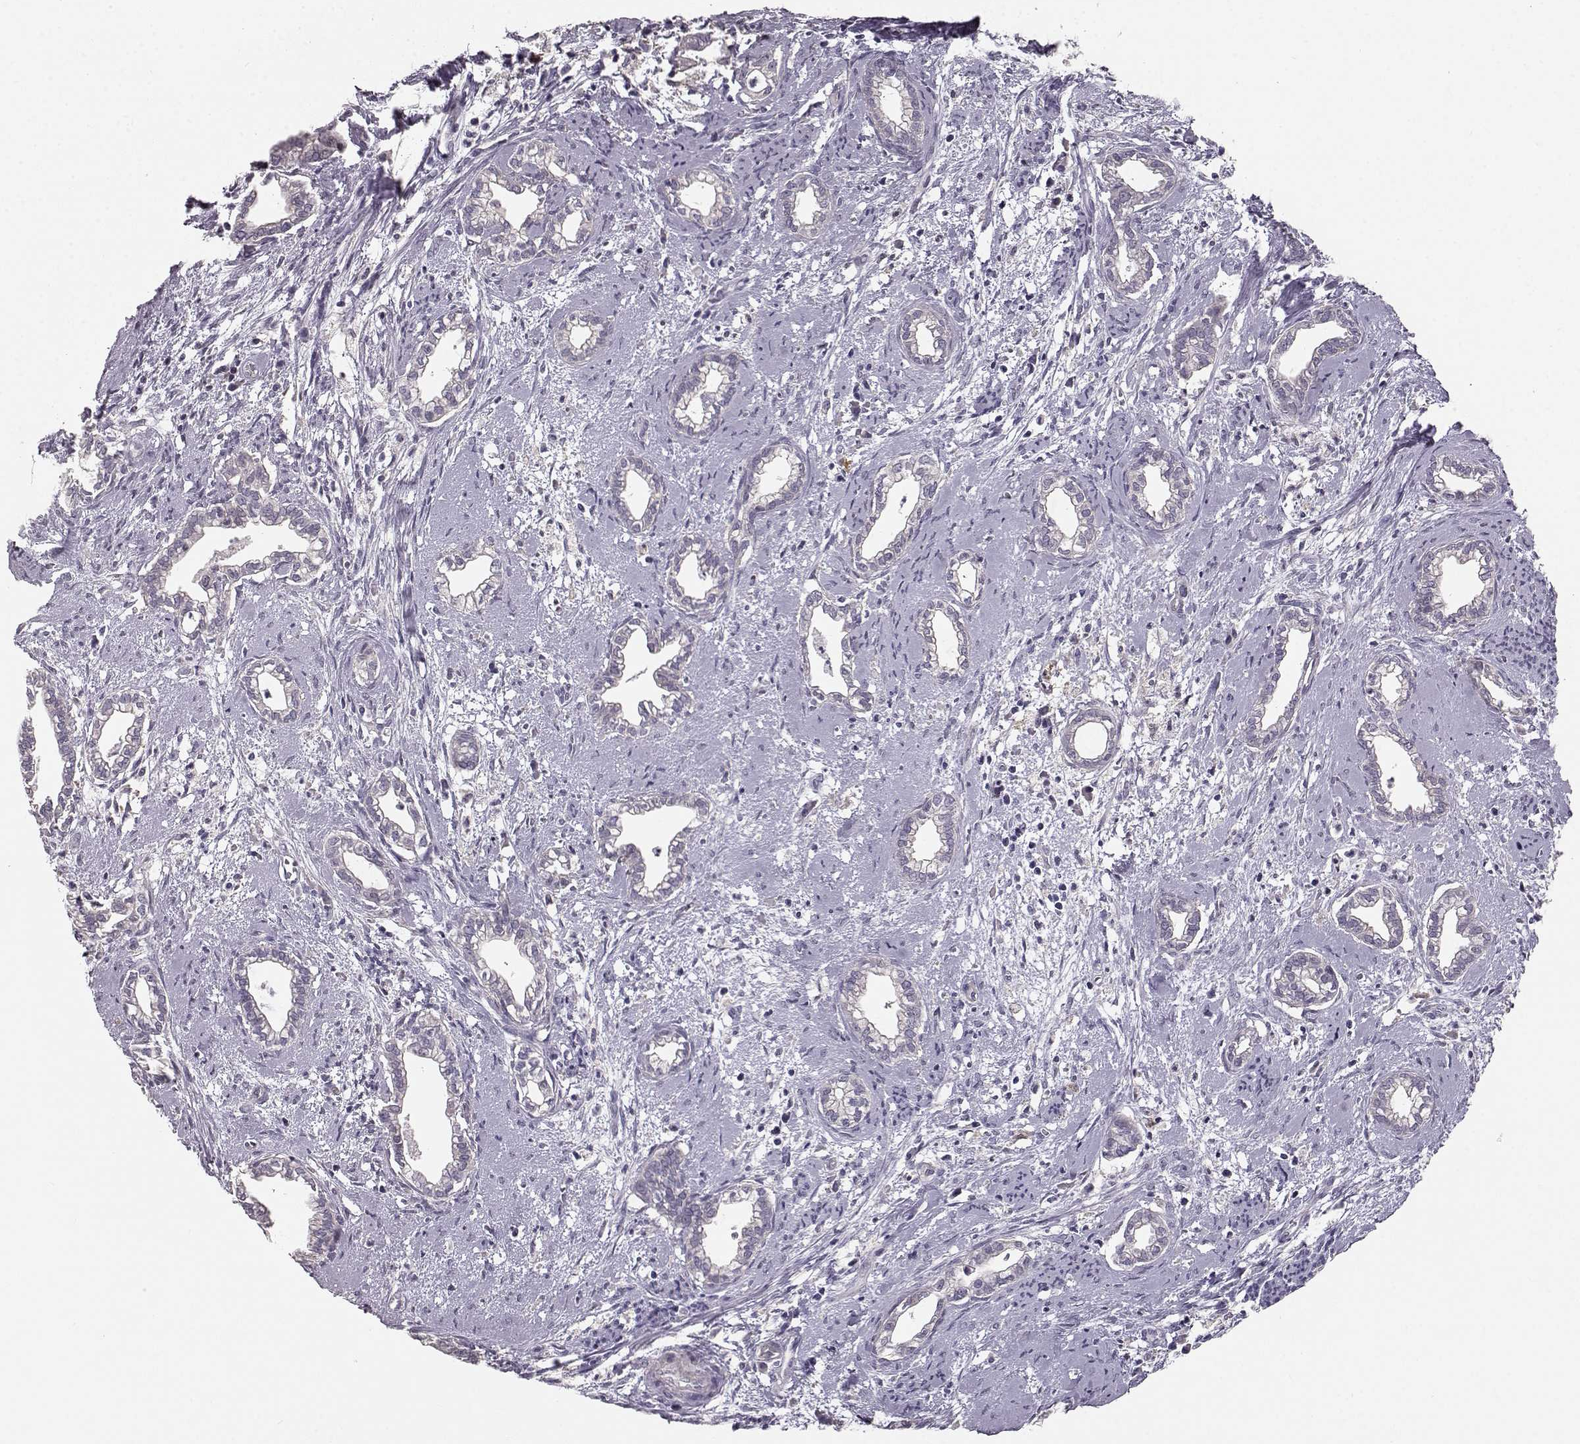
{"staining": {"intensity": "negative", "quantity": "none", "location": "none"}, "tissue": "cervical cancer", "cell_type": "Tumor cells", "image_type": "cancer", "snomed": [{"axis": "morphology", "description": "Adenocarcinoma, NOS"}, {"axis": "topography", "description": "Cervix"}], "caption": "Human adenocarcinoma (cervical) stained for a protein using immunohistochemistry (IHC) exhibits no positivity in tumor cells.", "gene": "GPR50", "patient": {"sex": "female", "age": 62}}